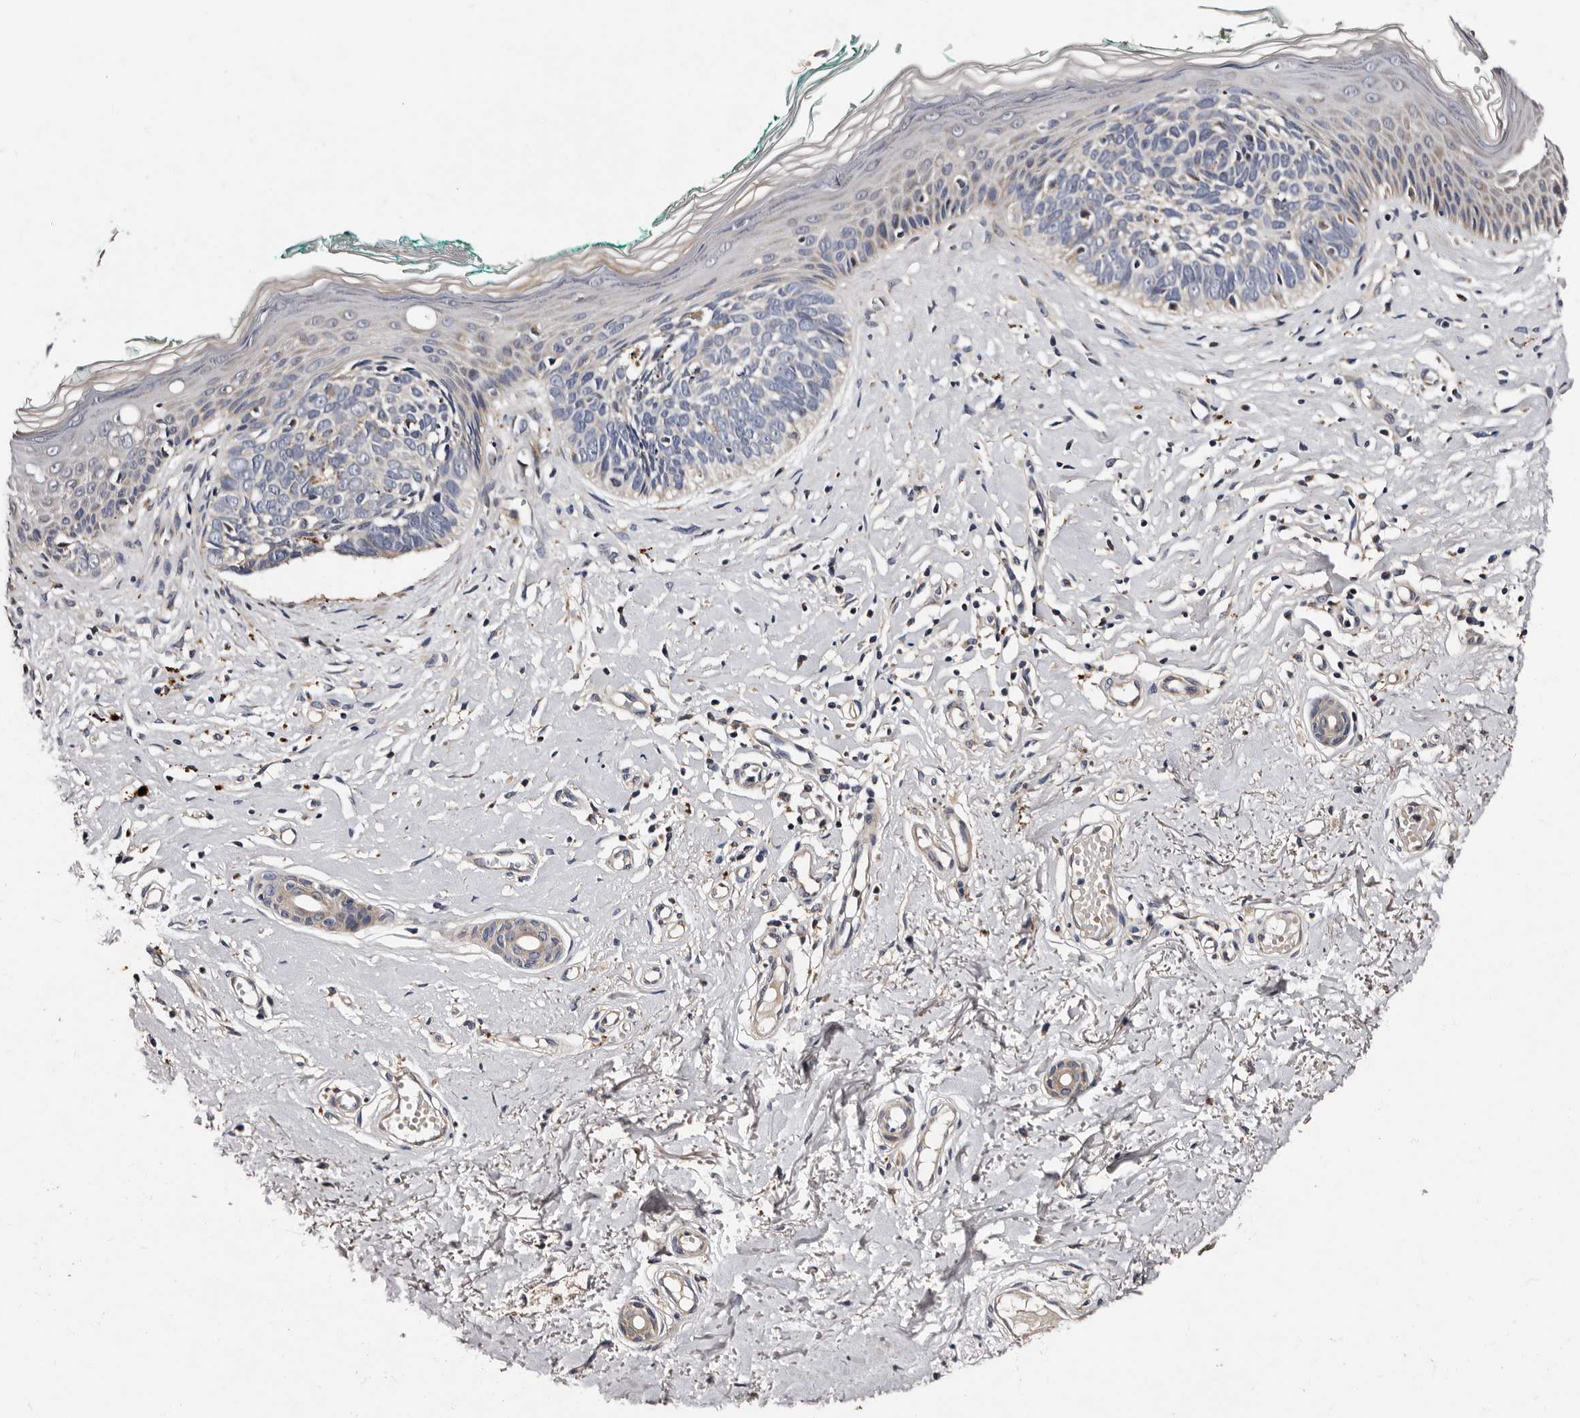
{"staining": {"intensity": "negative", "quantity": "none", "location": "none"}, "tissue": "skin cancer", "cell_type": "Tumor cells", "image_type": "cancer", "snomed": [{"axis": "morphology", "description": "Basal cell carcinoma"}, {"axis": "topography", "description": "Skin"}], "caption": "Immunohistochemistry (IHC) of skin cancer exhibits no positivity in tumor cells.", "gene": "ADCK5", "patient": {"sex": "male", "age": 48}}